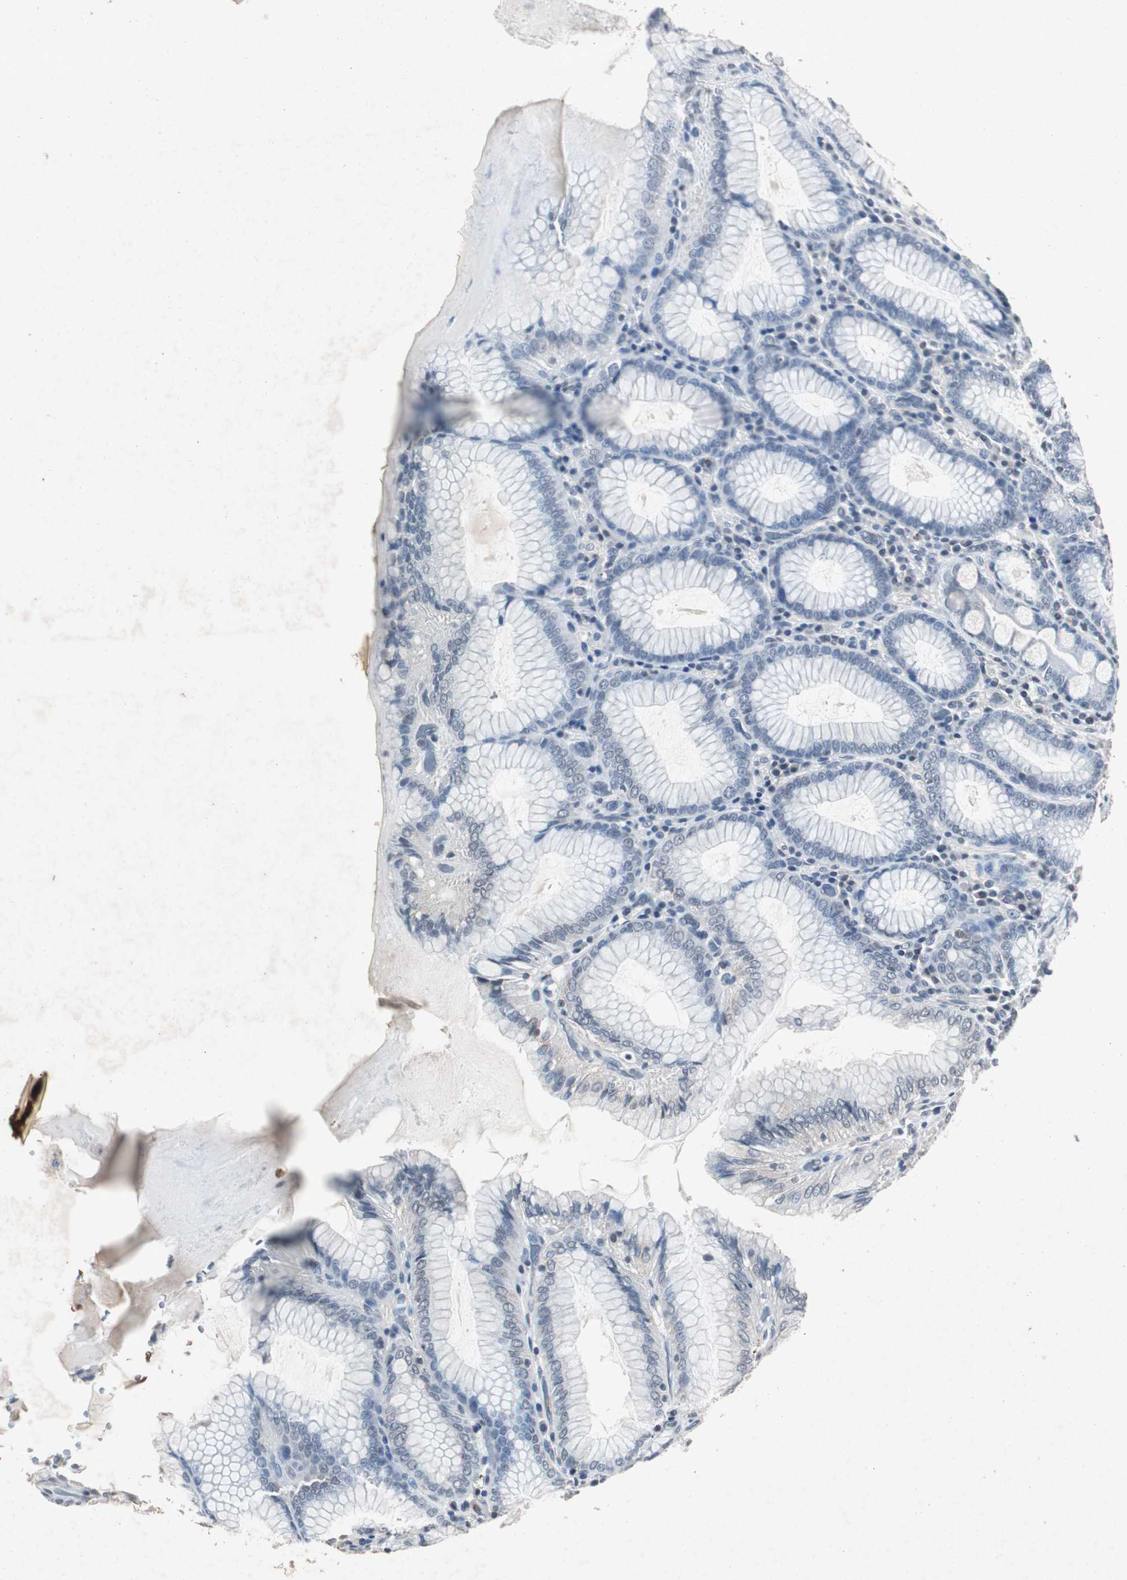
{"staining": {"intensity": "strong", "quantity": "<25%", "location": "cytoplasmic/membranous"}, "tissue": "stomach", "cell_type": "Glandular cells", "image_type": "normal", "snomed": [{"axis": "morphology", "description": "Normal tissue, NOS"}, {"axis": "topography", "description": "Stomach, lower"}], "caption": "Strong cytoplasmic/membranous expression is identified in about <25% of glandular cells in unremarkable stomach. Nuclei are stained in blue.", "gene": "ADNP2", "patient": {"sex": "female", "age": 76}}